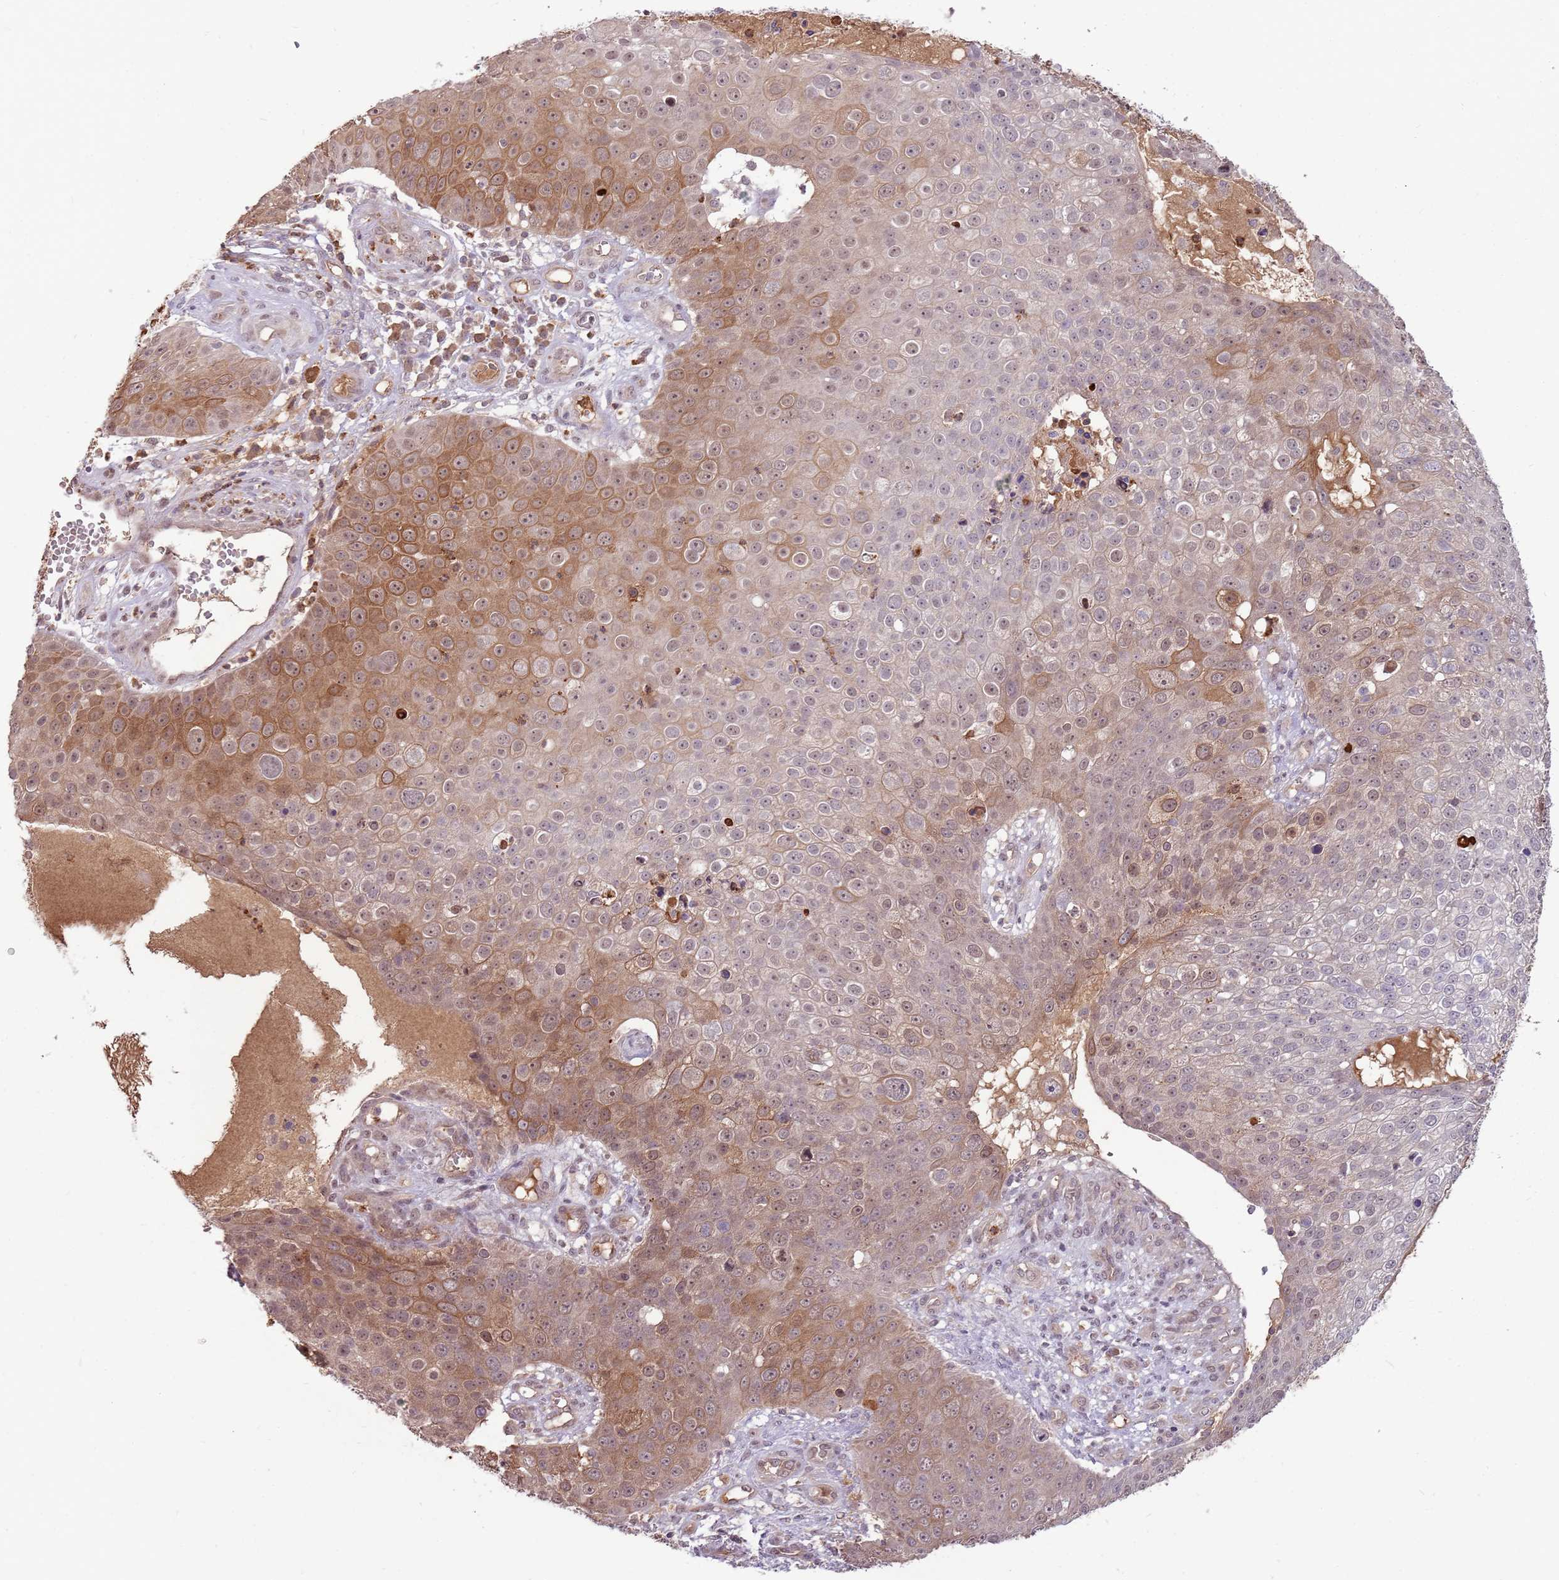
{"staining": {"intensity": "moderate", "quantity": "25%-75%", "location": "cytoplasmic/membranous,nuclear"}, "tissue": "skin cancer", "cell_type": "Tumor cells", "image_type": "cancer", "snomed": [{"axis": "morphology", "description": "Squamous cell carcinoma, NOS"}, {"axis": "topography", "description": "Skin"}], "caption": "This histopathology image displays immunohistochemistry staining of human skin squamous cell carcinoma, with medium moderate cytoplasmic/membranous and nuclear staining in about 25%-75% of tumor cells.", "gene": "NBPF6", "patient": {"sex": "male", "age": 71}}